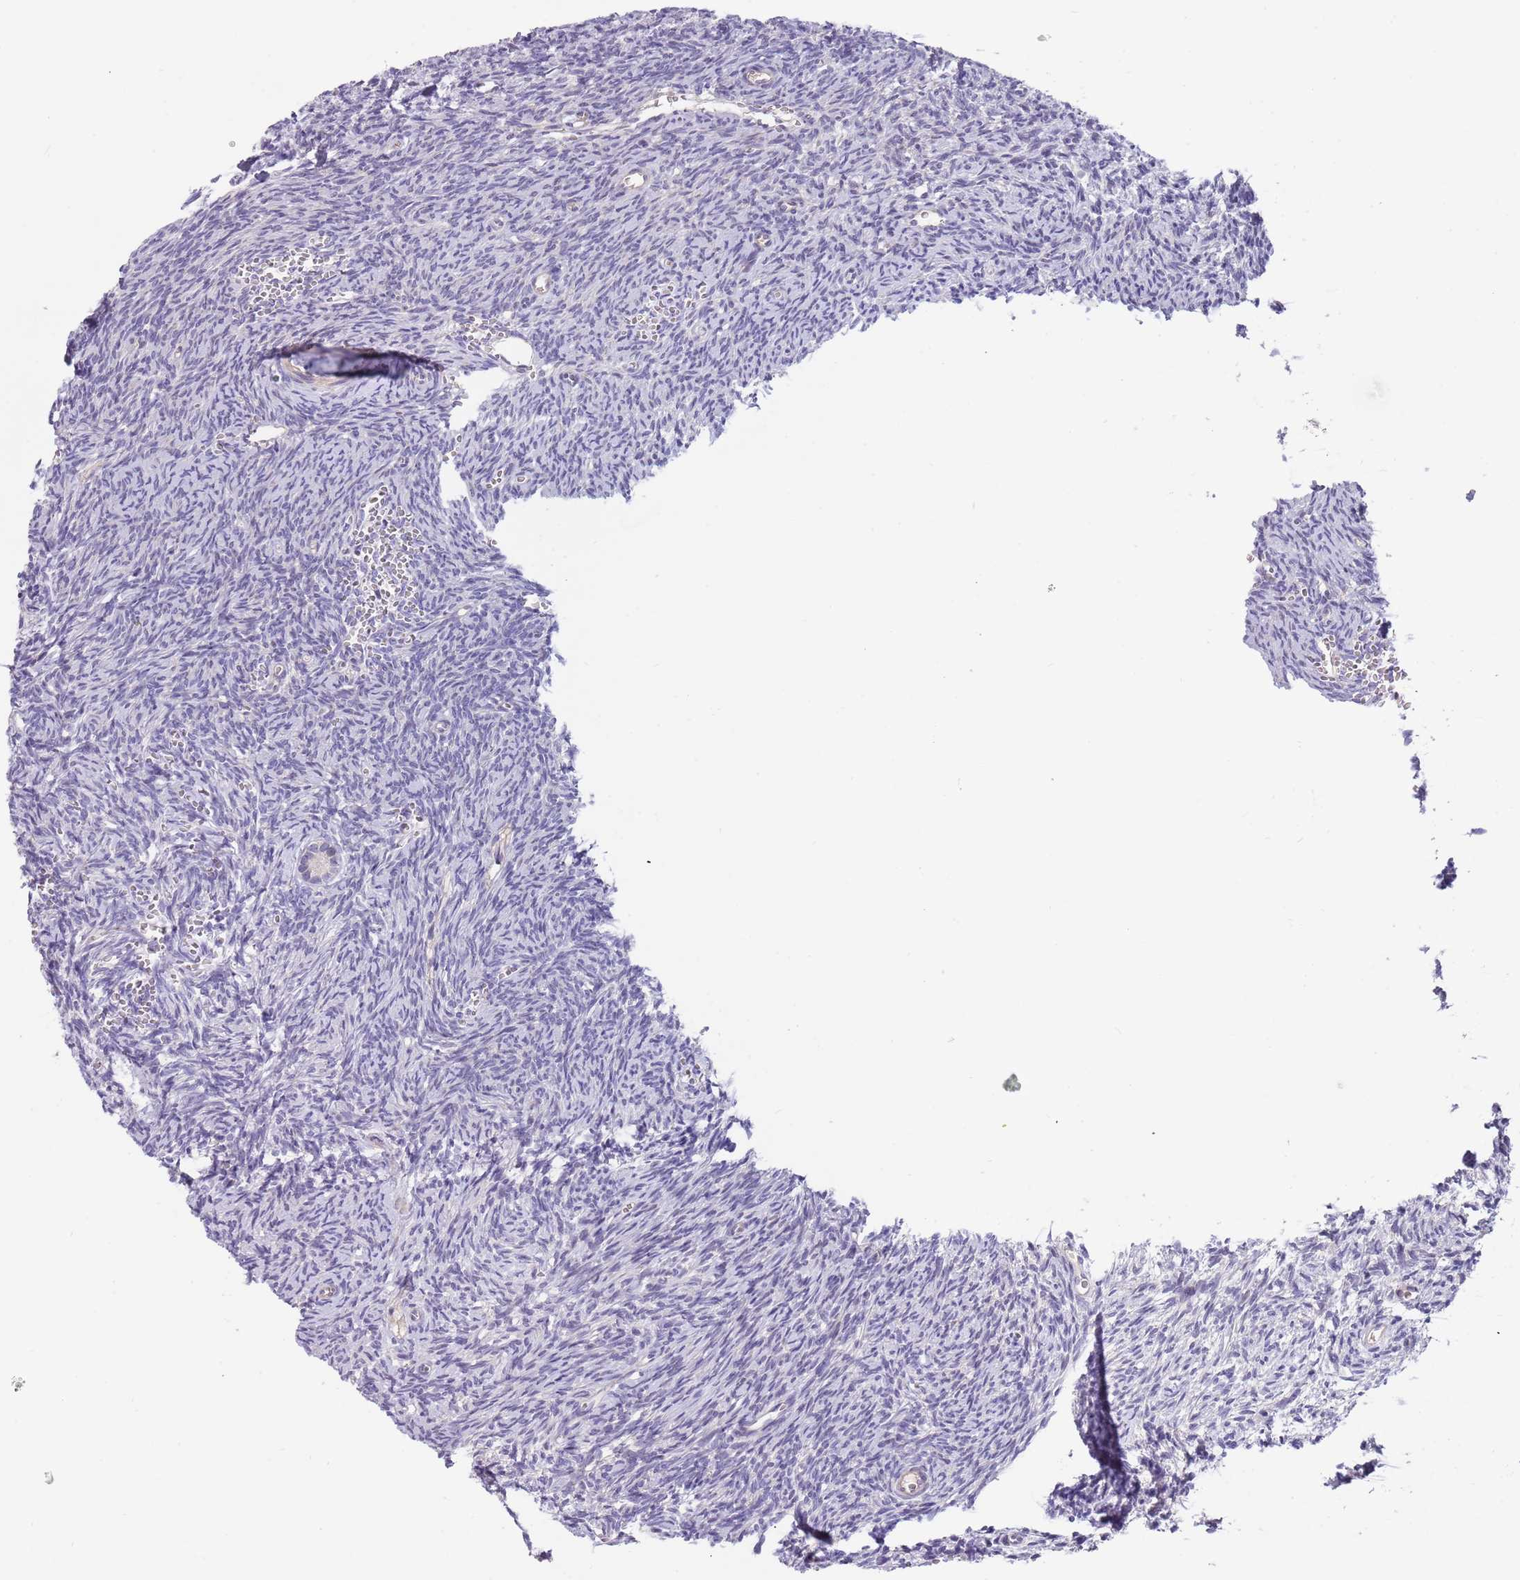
{"staining": {"intensity": "negative", "quantity": "none", "location": "none"}, "tissue": "ovary", "cell_type": "Follicle cells", "image_type": "normal", "snomed": [{"axis": "morphology", "description": "Normal tissue, NOS"}, {"axis": "topography", "description": "Ovary"}], "caption": "Ovary was stained to show a protein in brown. There is no significant positivity in follicle cells. Nuclei are stained in blue.", "gene": "CABYR", "patient": {"sex": "female", "age": 39}}